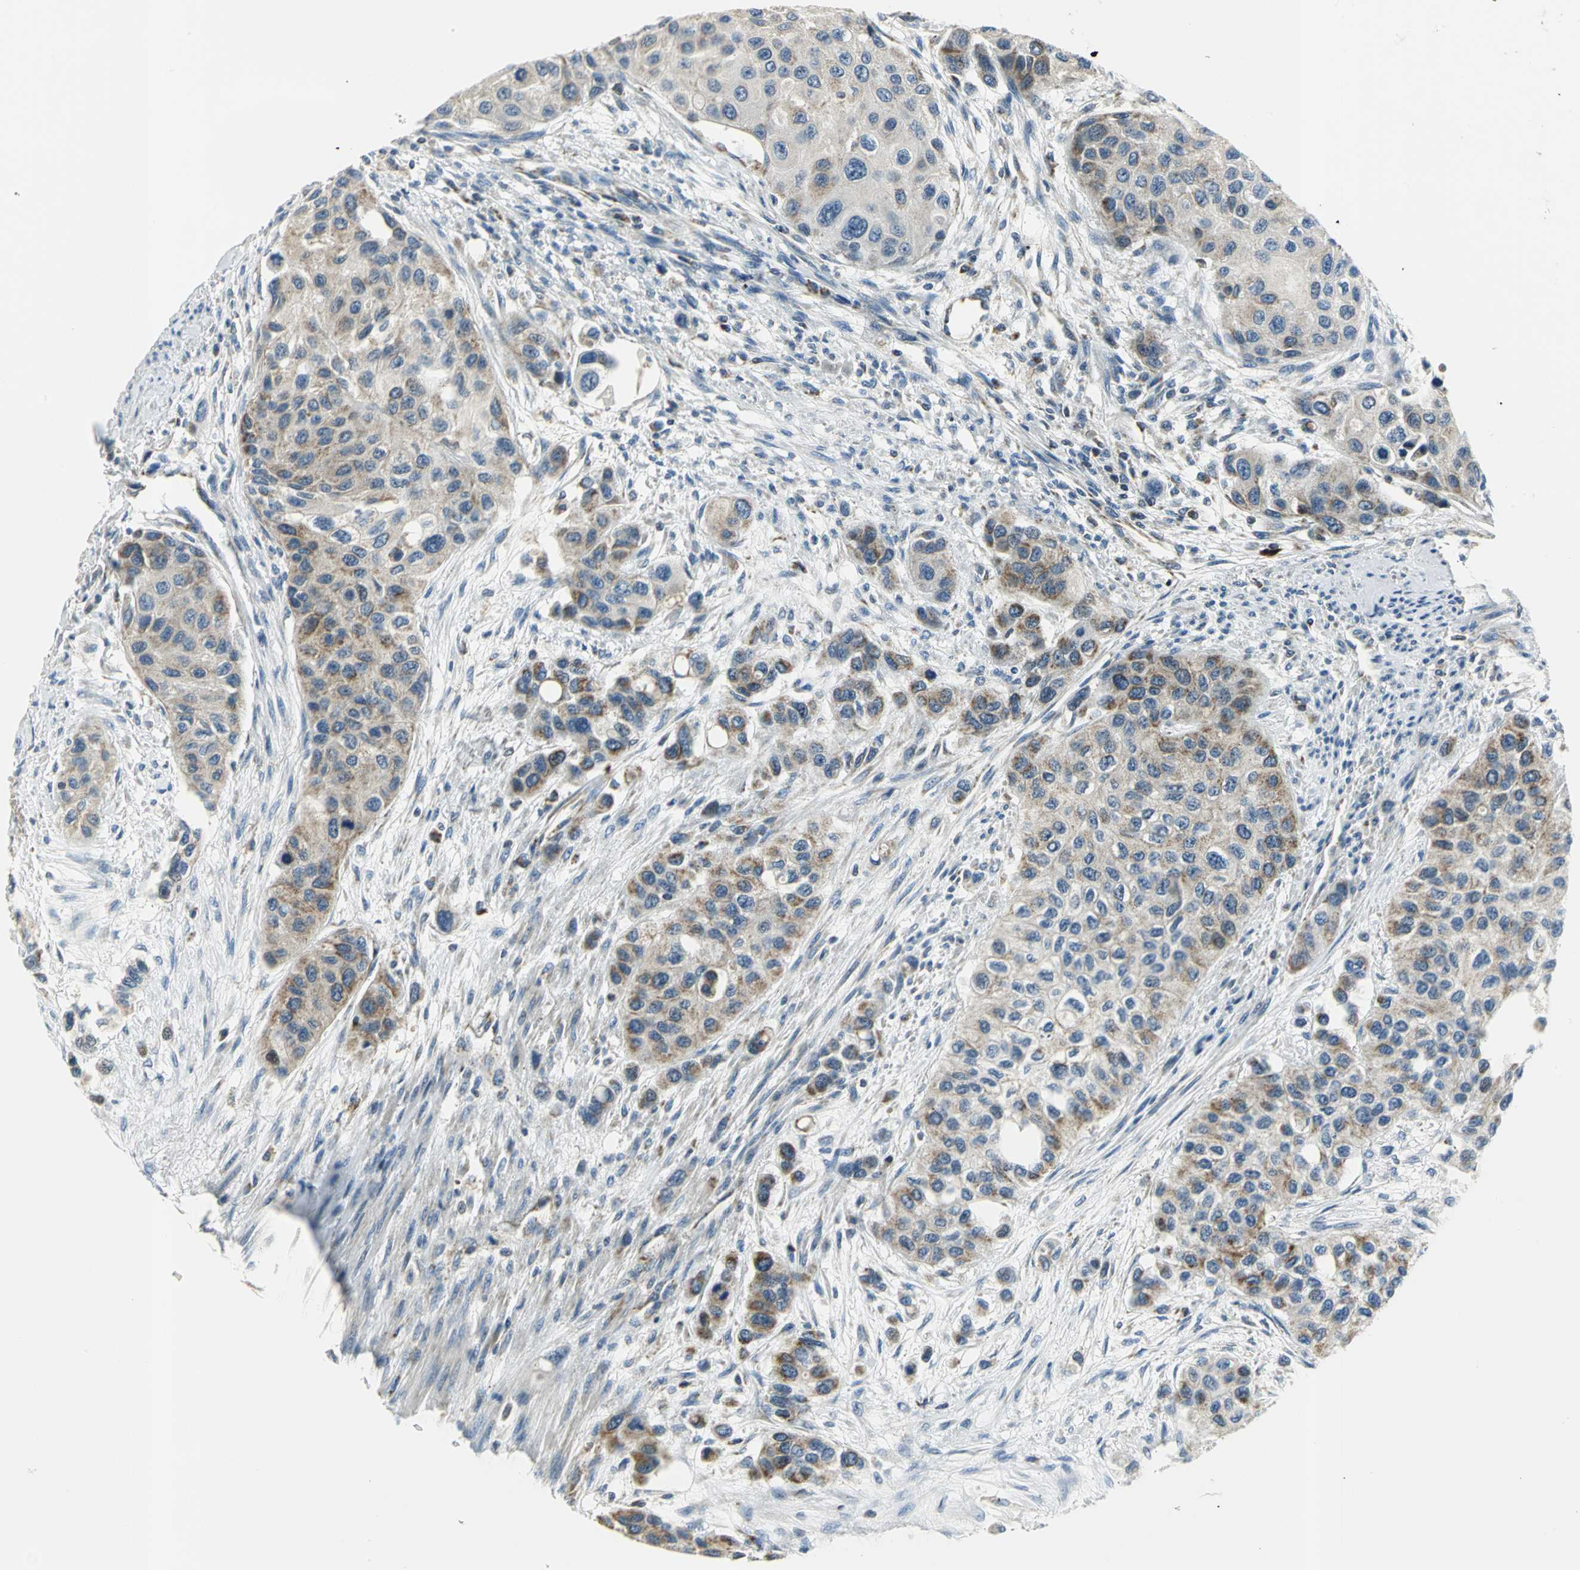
{"staining": {"intensity": "moderate", "quantity": "25%-75%", "location": "cytoplasmic/membranous"}, "tissue": "urothelial cancer", "cell_type": "Tumor cells", "image_type": "cancer", "snomed": [{"axis": "morphology", "description": "Urothelial carcinoma, High grade"}, {"axis": "topography", "description": "Urinary bladder"}], "caption": "Immunohistochemistry (IHC) micrograph of neoplastic tissue: urothelial carcinoma (high-grade) stained using immunohistochemistry displays medium levels of moderate protein expression localized specifically in the cytoplasmic/membranous of tumor cells, appearing as a cytoplasmic/membranous brown color.", "gene": "USP40", "patient": {"sex": "female", "age": 56}}